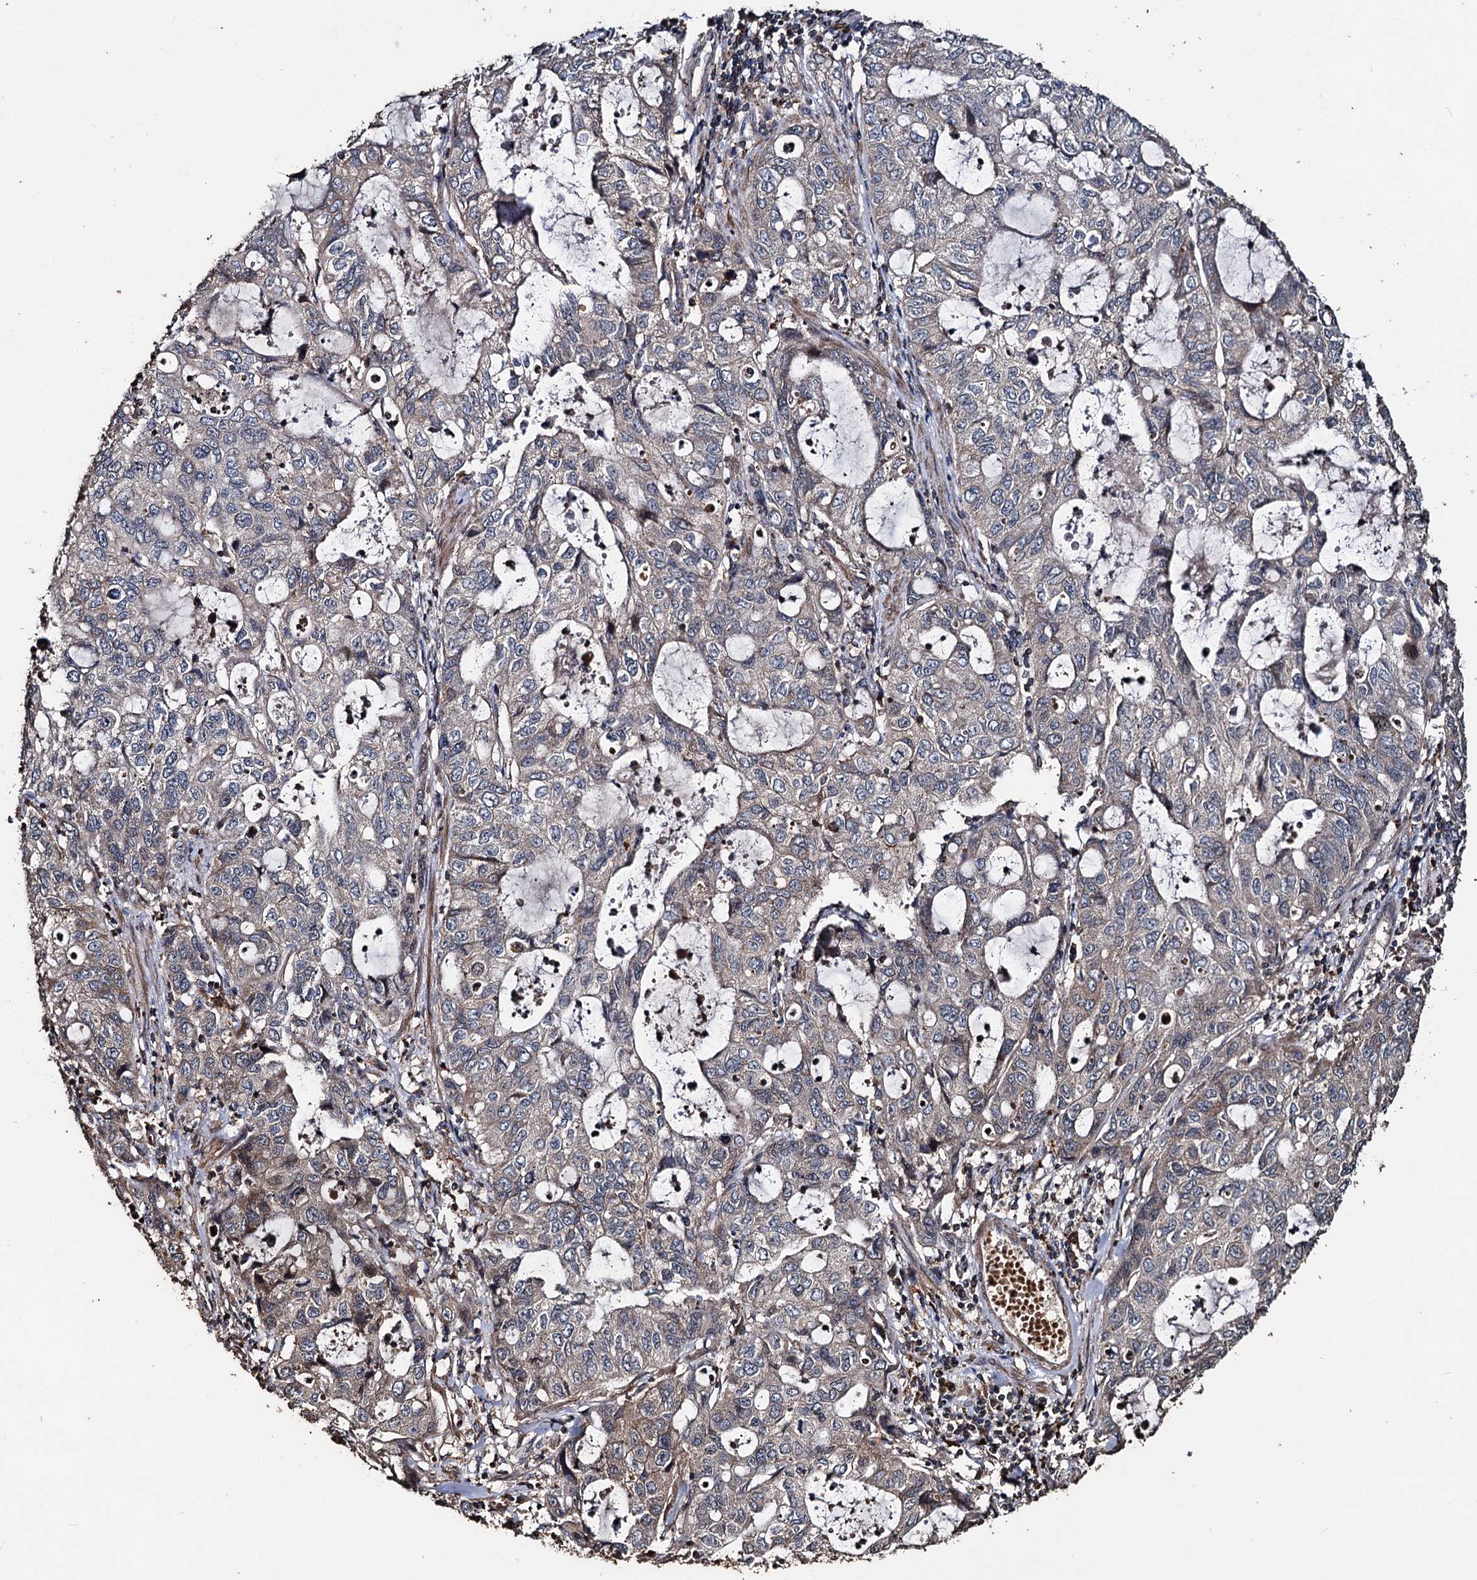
{"staining": {"intensity": "weak", "quantity": "<25%", "location": "cytoplasmic/membranous"}, "tissue": "stomach cancer", "cell_type": "Tumor cells", "image_type": "cancer", "snomed": [{"axis": "morphology", "description": "Adenocarcinoma, NOS"}, {"axis": "topography", "description": "Stomach, upper"}], "caption": "Immunohistochemistry (IHC) image of adenocarcinoma (stomach) stained for a protein (brown), which demonstrates no positivity in tumor cells.", "gene": "NOTCH2NLA", "patient": {"sex": "female", "age": 52}}